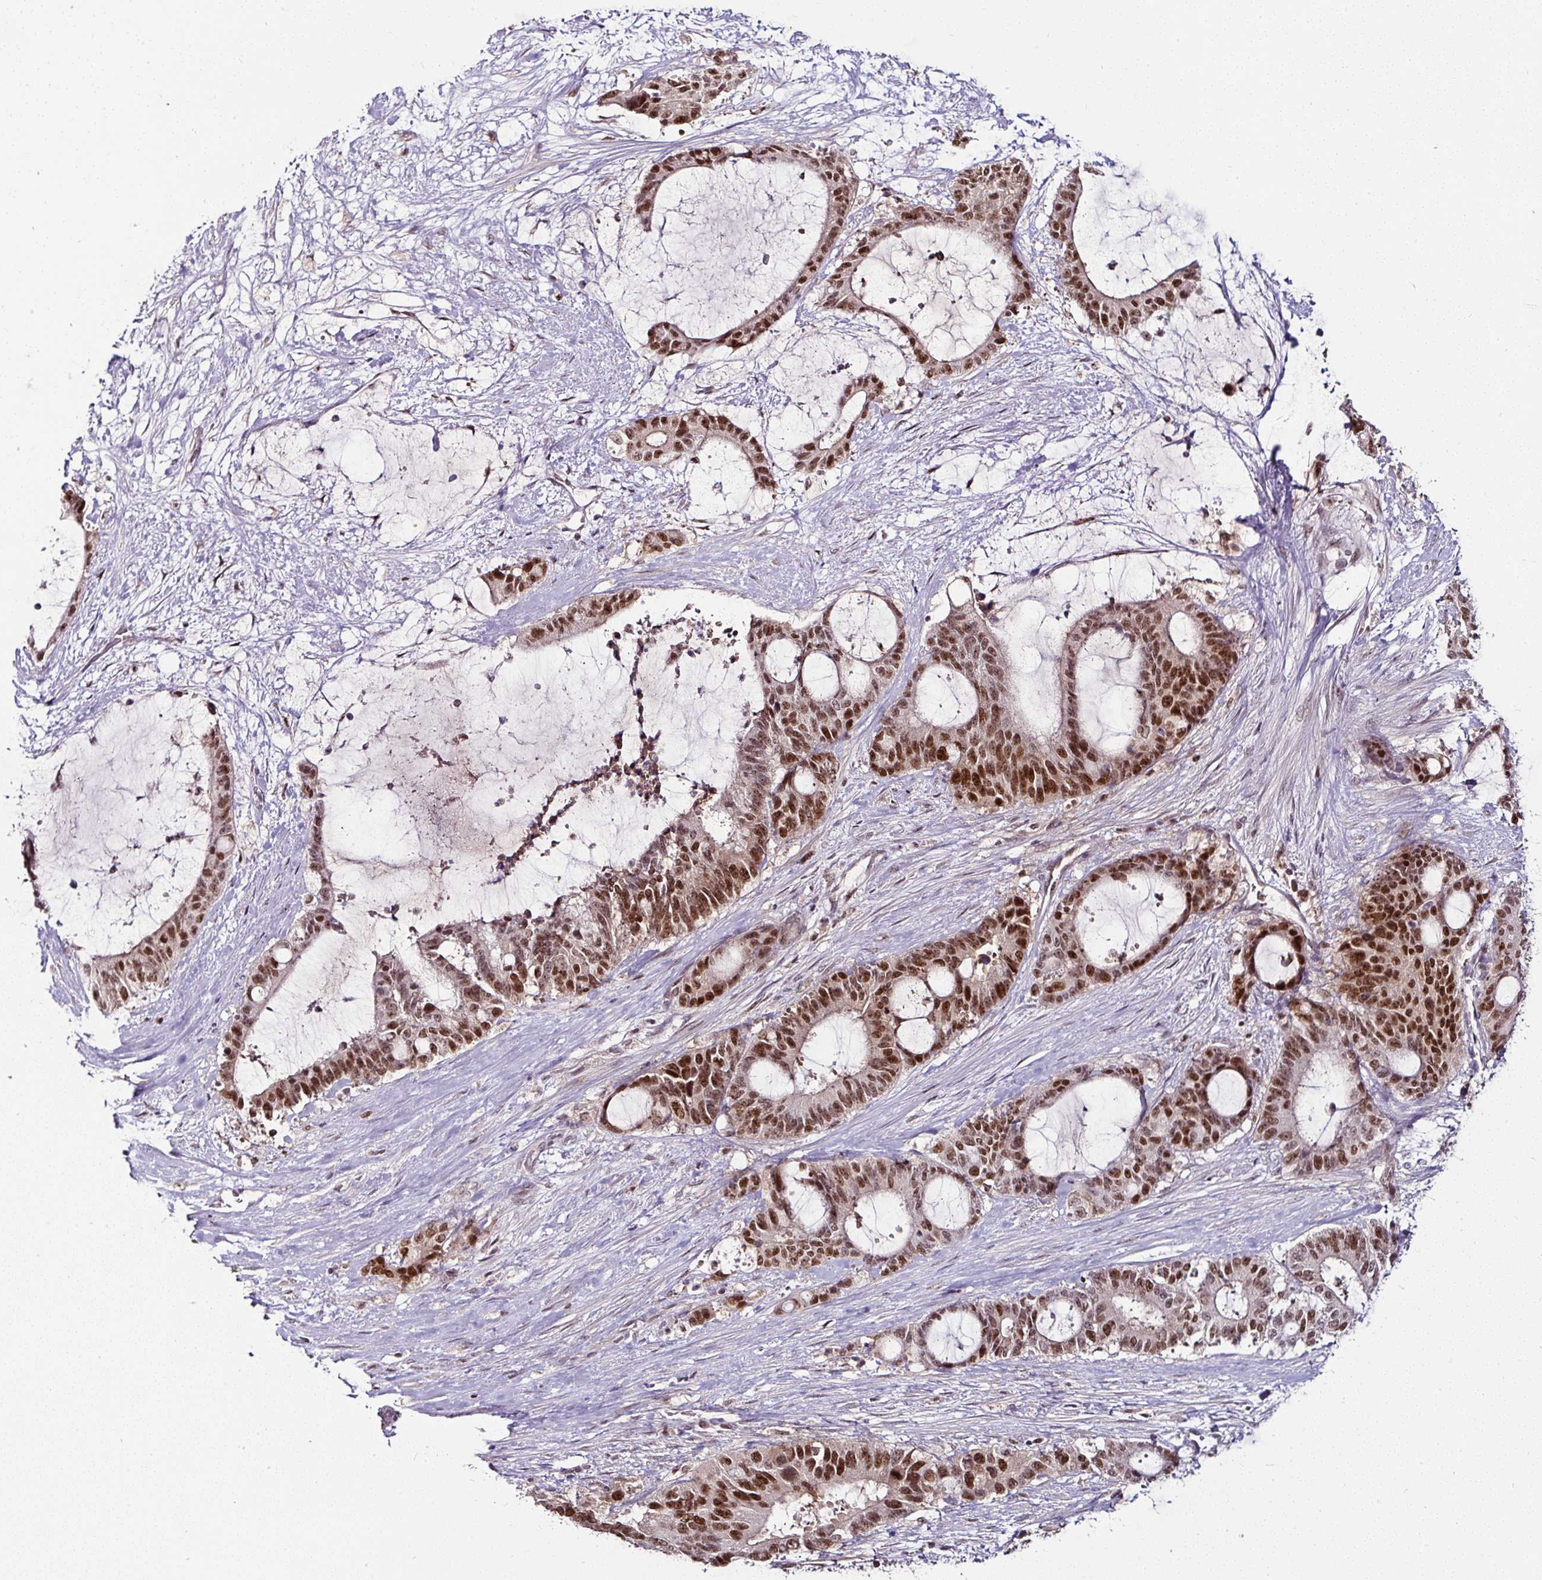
{"staining": {"intensity": "strong", "quantity": ">75%", "location": "nuclear"}, "tissue": "liver cancer", "cell_type": "Tumor cells", "image_type": "cancer", "snomed": [{"axis": "morphology", "description": "Normal tissue, NOS"}, {"axis": "morphology", "description": "Cholangiocarcinoma"}, {"axis": "topography", "description": "Liver"}, {"axis": "topography", "description": "Peripheral nerve tissue"}], "caption": "Liver cancer (cholangiocarcinoma) stained with a protein marker reveals strong staining in tumor cells.", "gene": "KLF16", "patient": {"sex": "female", "age": 73}}